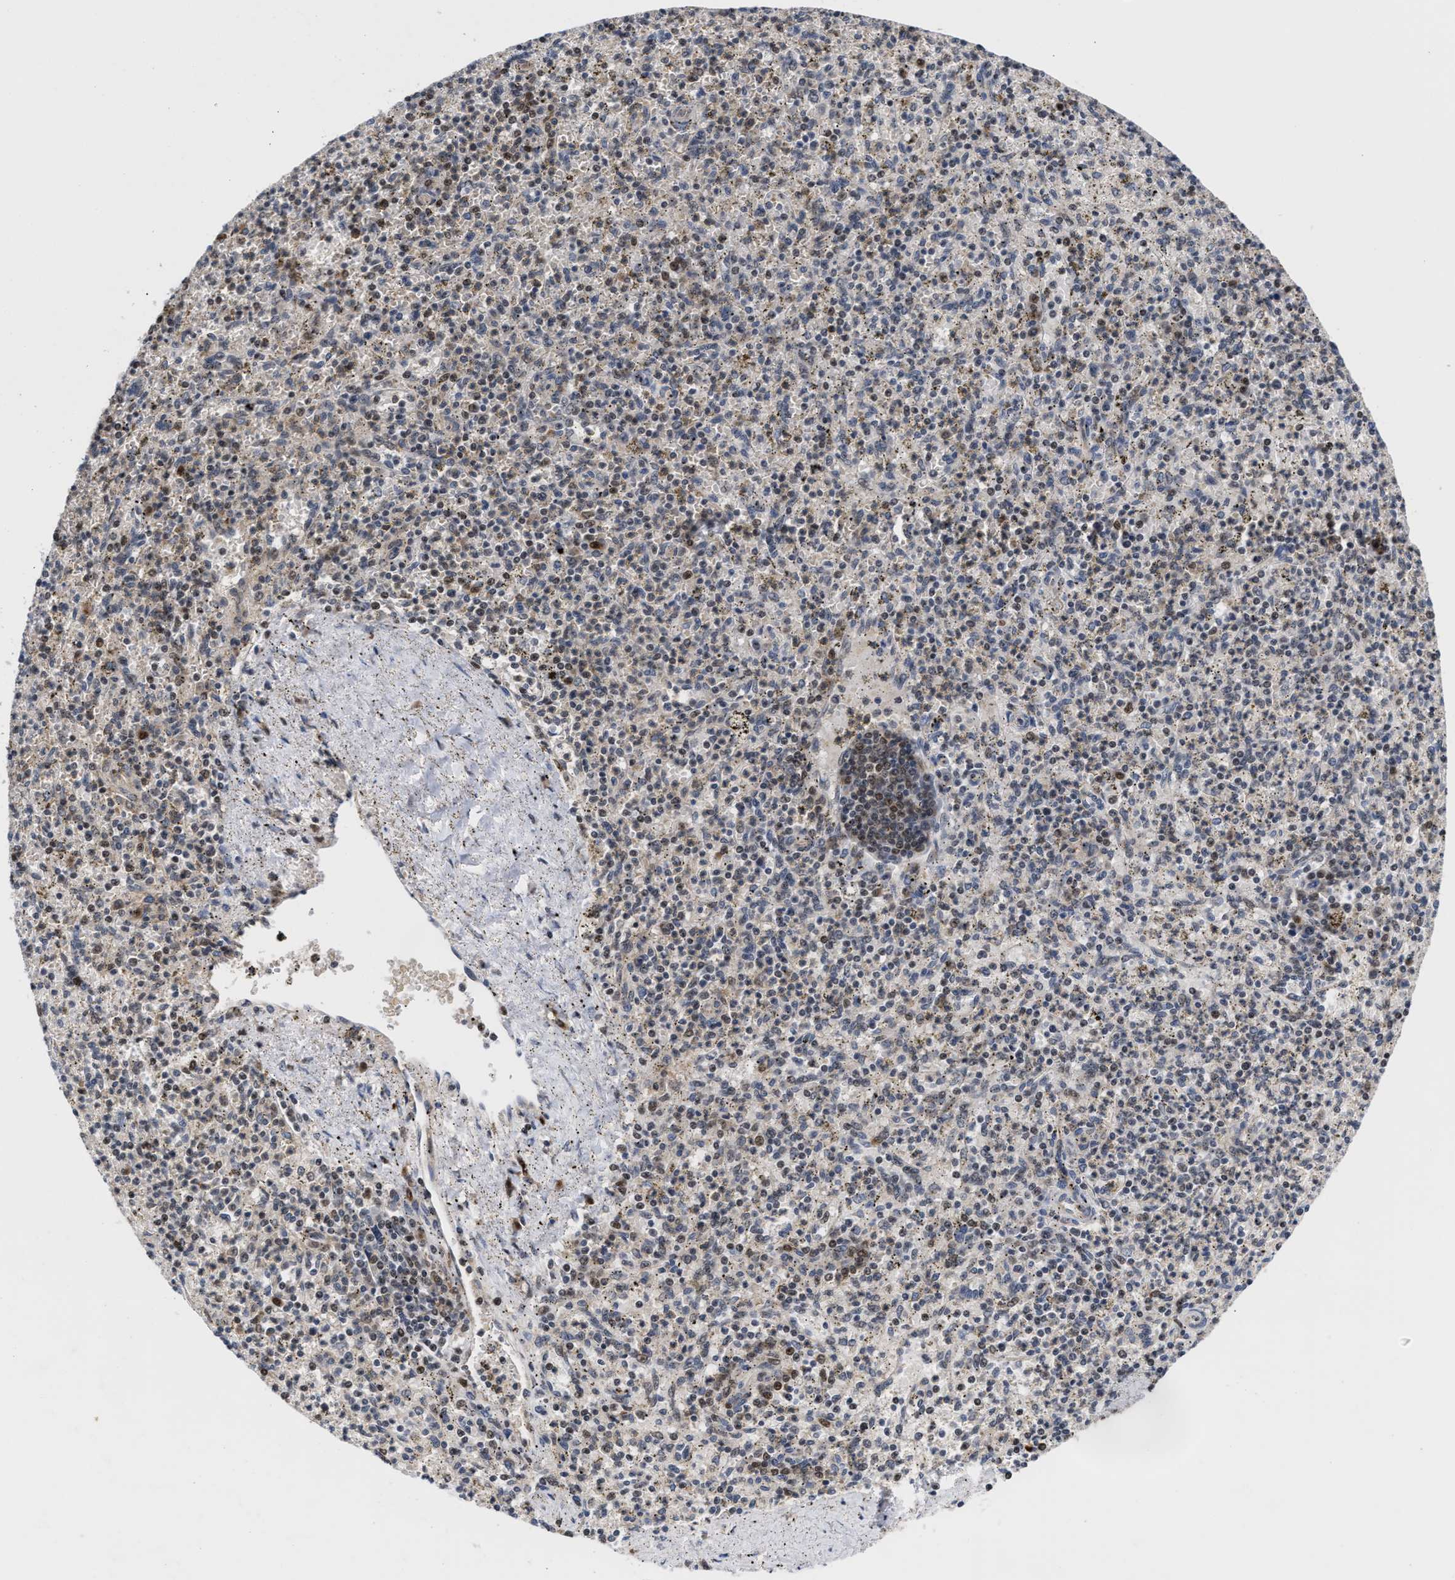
{"staining": {"intensity": "weak", "quantity": "25%-75%", "location": "cytoplasmic/membranous,nuclear"}, "tissue": "spleen", "cell_type": "Cells in red pulp", "image_type": "normal", "snomed": [{"axis": "morphology", "description": "Normal tissue, NOS"}, {"axis": "topography", "description": "Spleen"}], "caption": "Unremarkable spleen demonstrates weak cytoplasmic/membranous,nuclear staining in approximately 25%-75% of cells in red pulp, visualized by immunohistochemistry.", "gene": "CLIP2", "patient": {"sex": "male", "age": 72}}